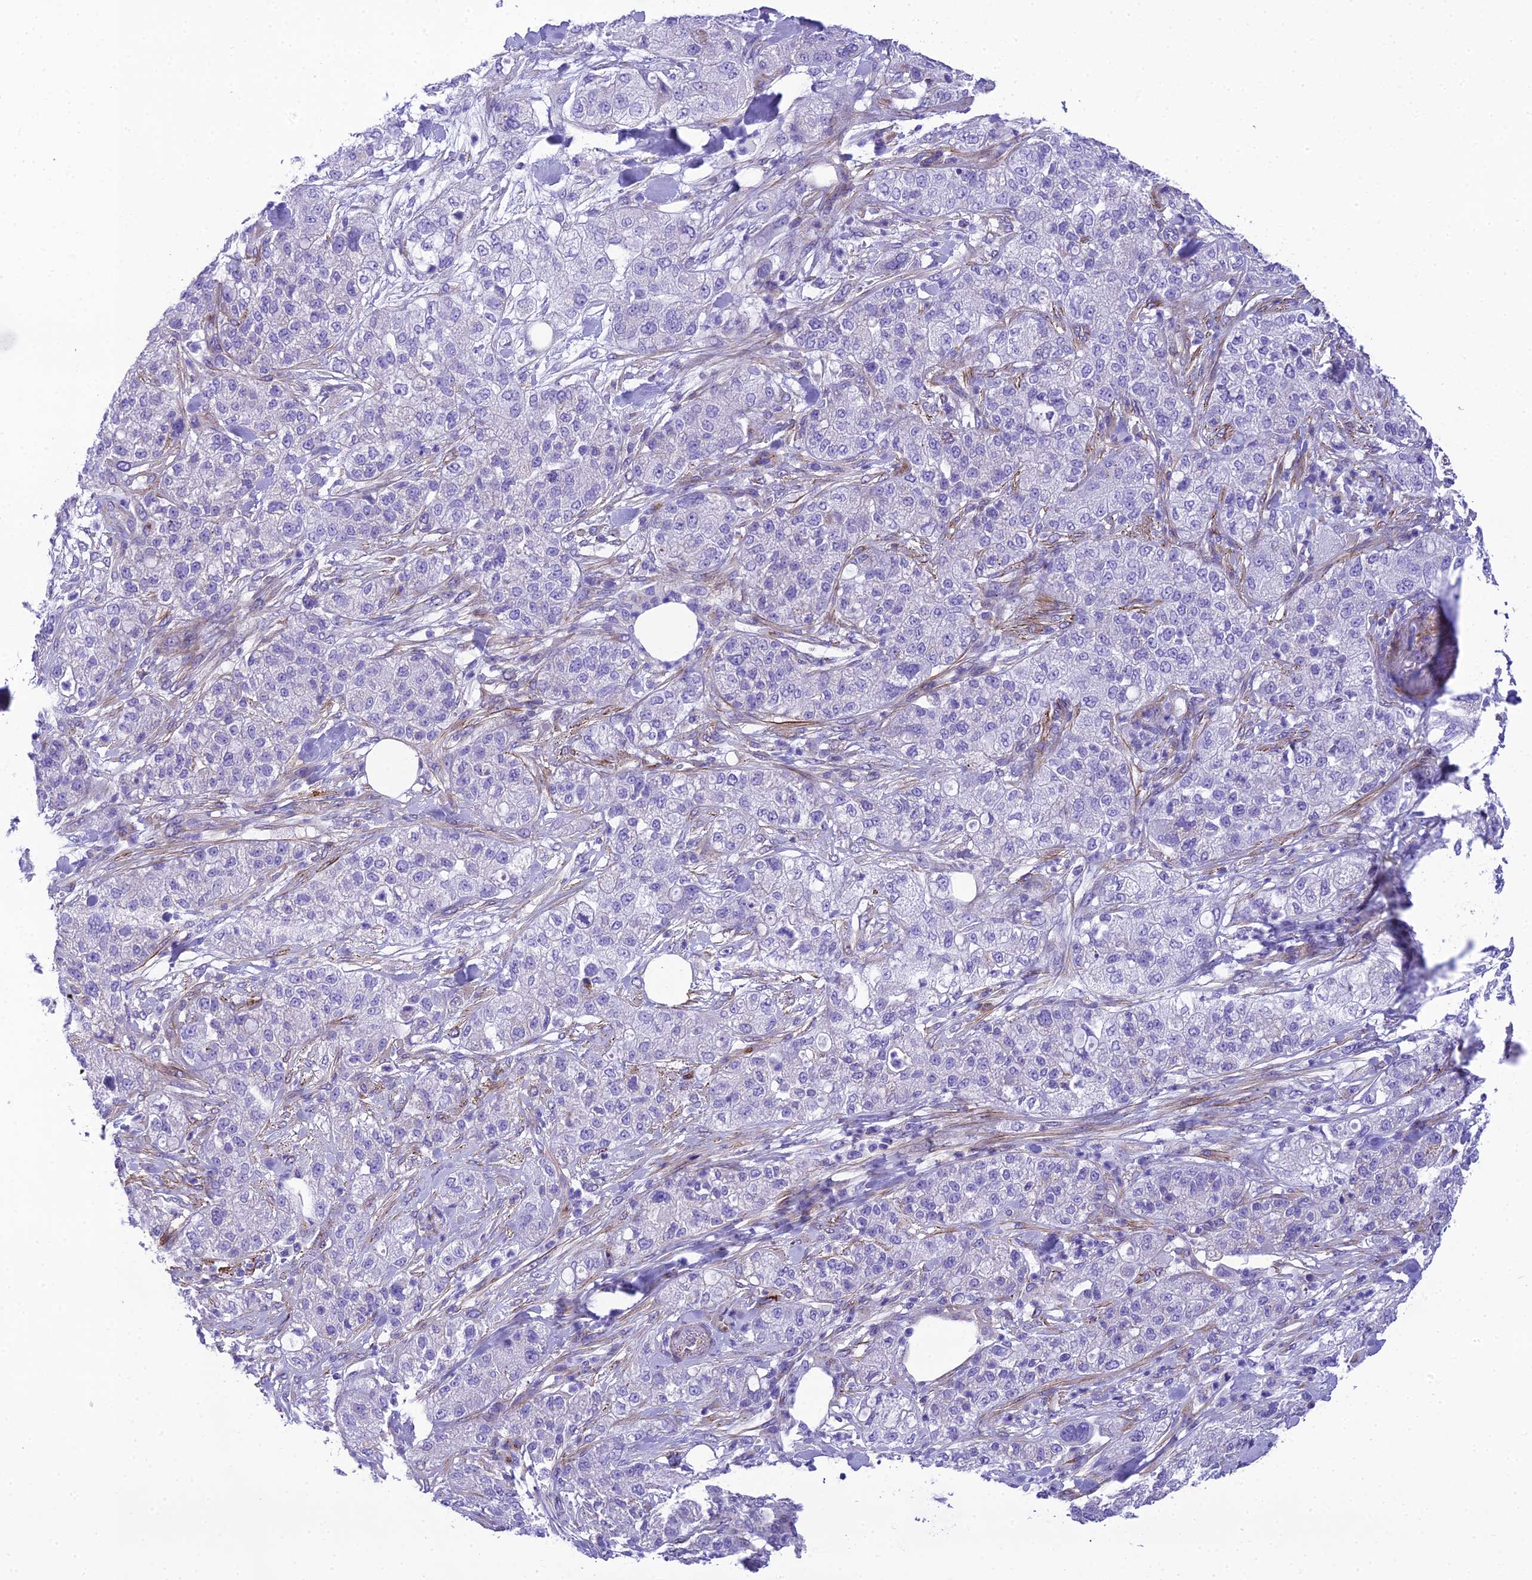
{"staining": {"intensity": "negative", "quantity": "none", "location": "none"}, "tissue": "pancreatic cancer", "cell_type": "Tumor cells", "image_type": "cancer", "snomed": [{"axis": "morphology", "description": "Adenocarcinoma, NOS"}, {"axis": "topography", "description": "Pancreas"}], "caption": "Tumor cells are negative for brown protein staining in pancreatic cancer.", "gene": "GFRA1", "patient": {"sex": "female", "age": 78}}